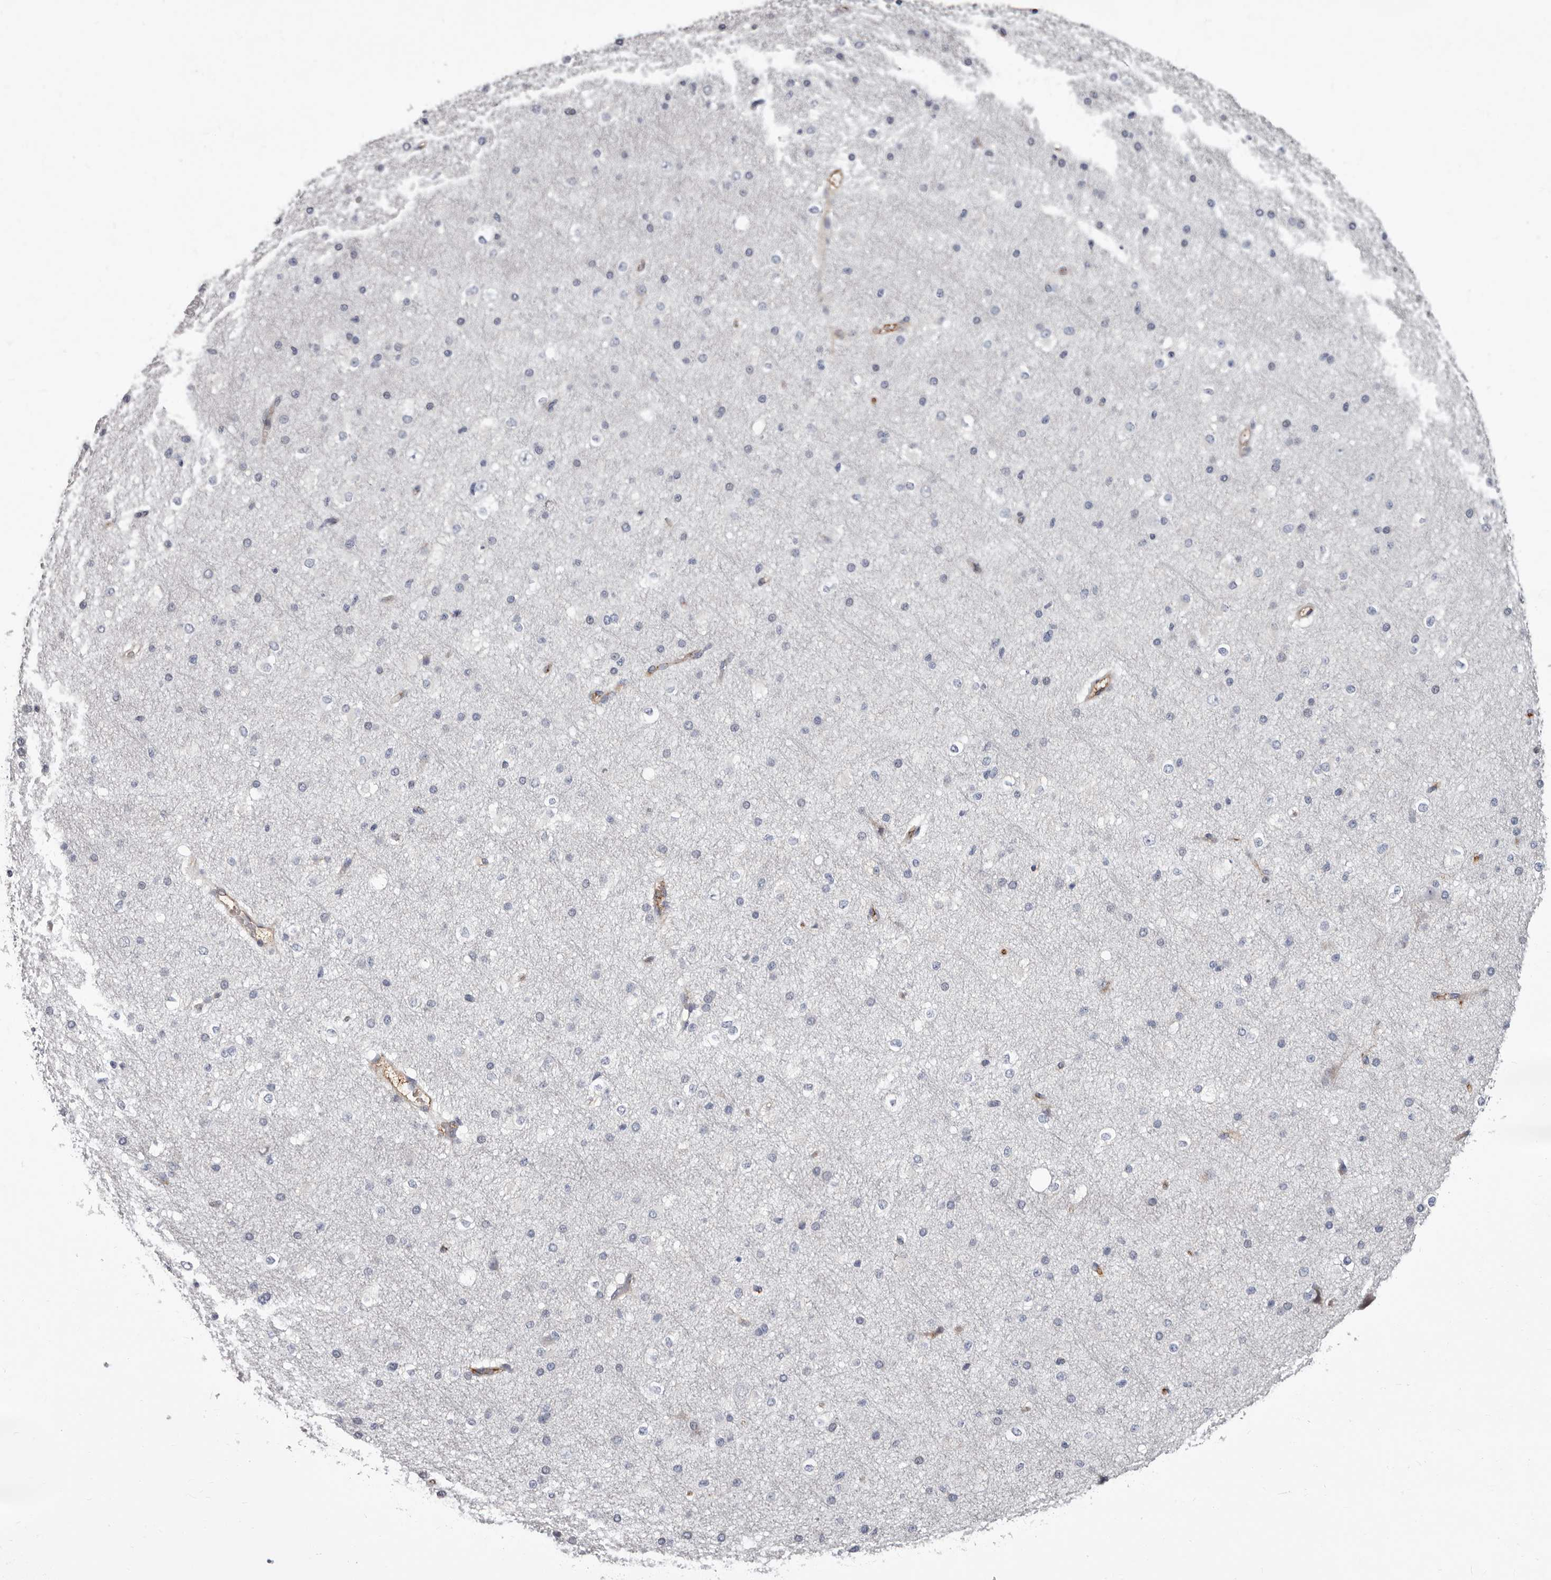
{"staining": {"intensity": "moderate", "quantity": ">75%", "location": "cytoplasmic/membranous"}, "tissue": "cerebral cortex", "cell_type": "Endothelial cells", "image_type": "normal", "snomed": [{"axis": "morphology", "description": "Normal tissue, NOS"}, {"axis": "morphology", "description": "Developmental malformation"}, {"axis": "topography", "description": "Cerebral cortex"}], "caption": "This is a micrograph of immunohistochemistry staining of normal cerebral cortex, which shows moderate staining in the cytoplasmic/membranous of endothelial cells.", "gene": "NUBPL", "patient": {"sex": "female", "age": 30}}